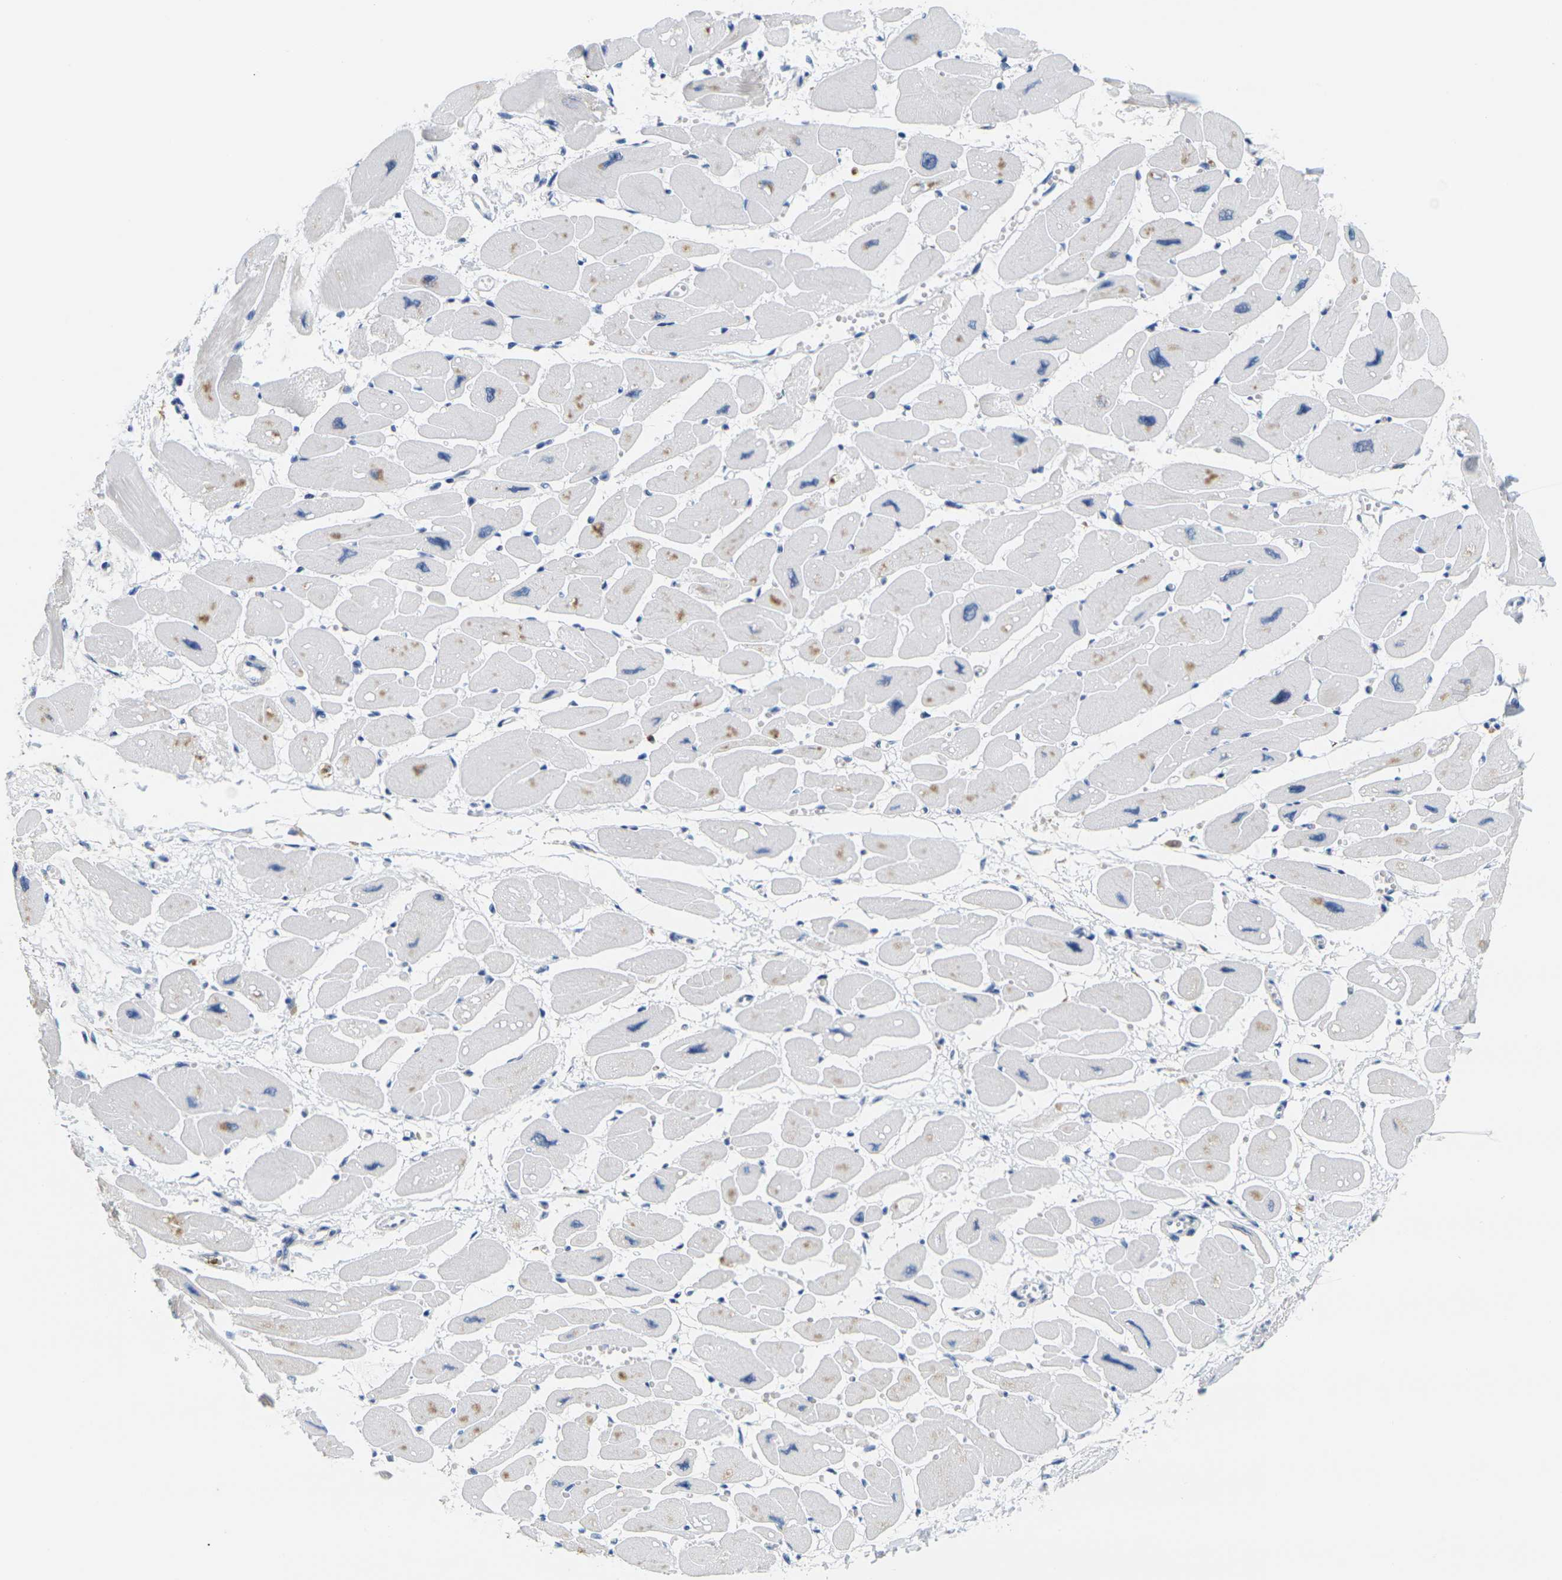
{"staining": {"intensity": "weak", "quantity": "25%-75%", "location": "cytoplasmic/membranous"}, "tissue": "heart muscle", "cell_type": "Cardiomyocytes", "image_type": "normal", "snomed": [{"axis": "morphology", "description": "Normal tissue, NOS"}, {"axis": "topography", "description": "Heart"}], "caption": "Immunohistochemistry micrograph of benign human heart muscle stained for a protein (brown), which demonstrates low levels of weak cytoplasmic/membranous staining in approximately 25%-75% of cardiomyocytes.", "gene": "KLK5", "patient": {"sex": "female", "age": 54}}